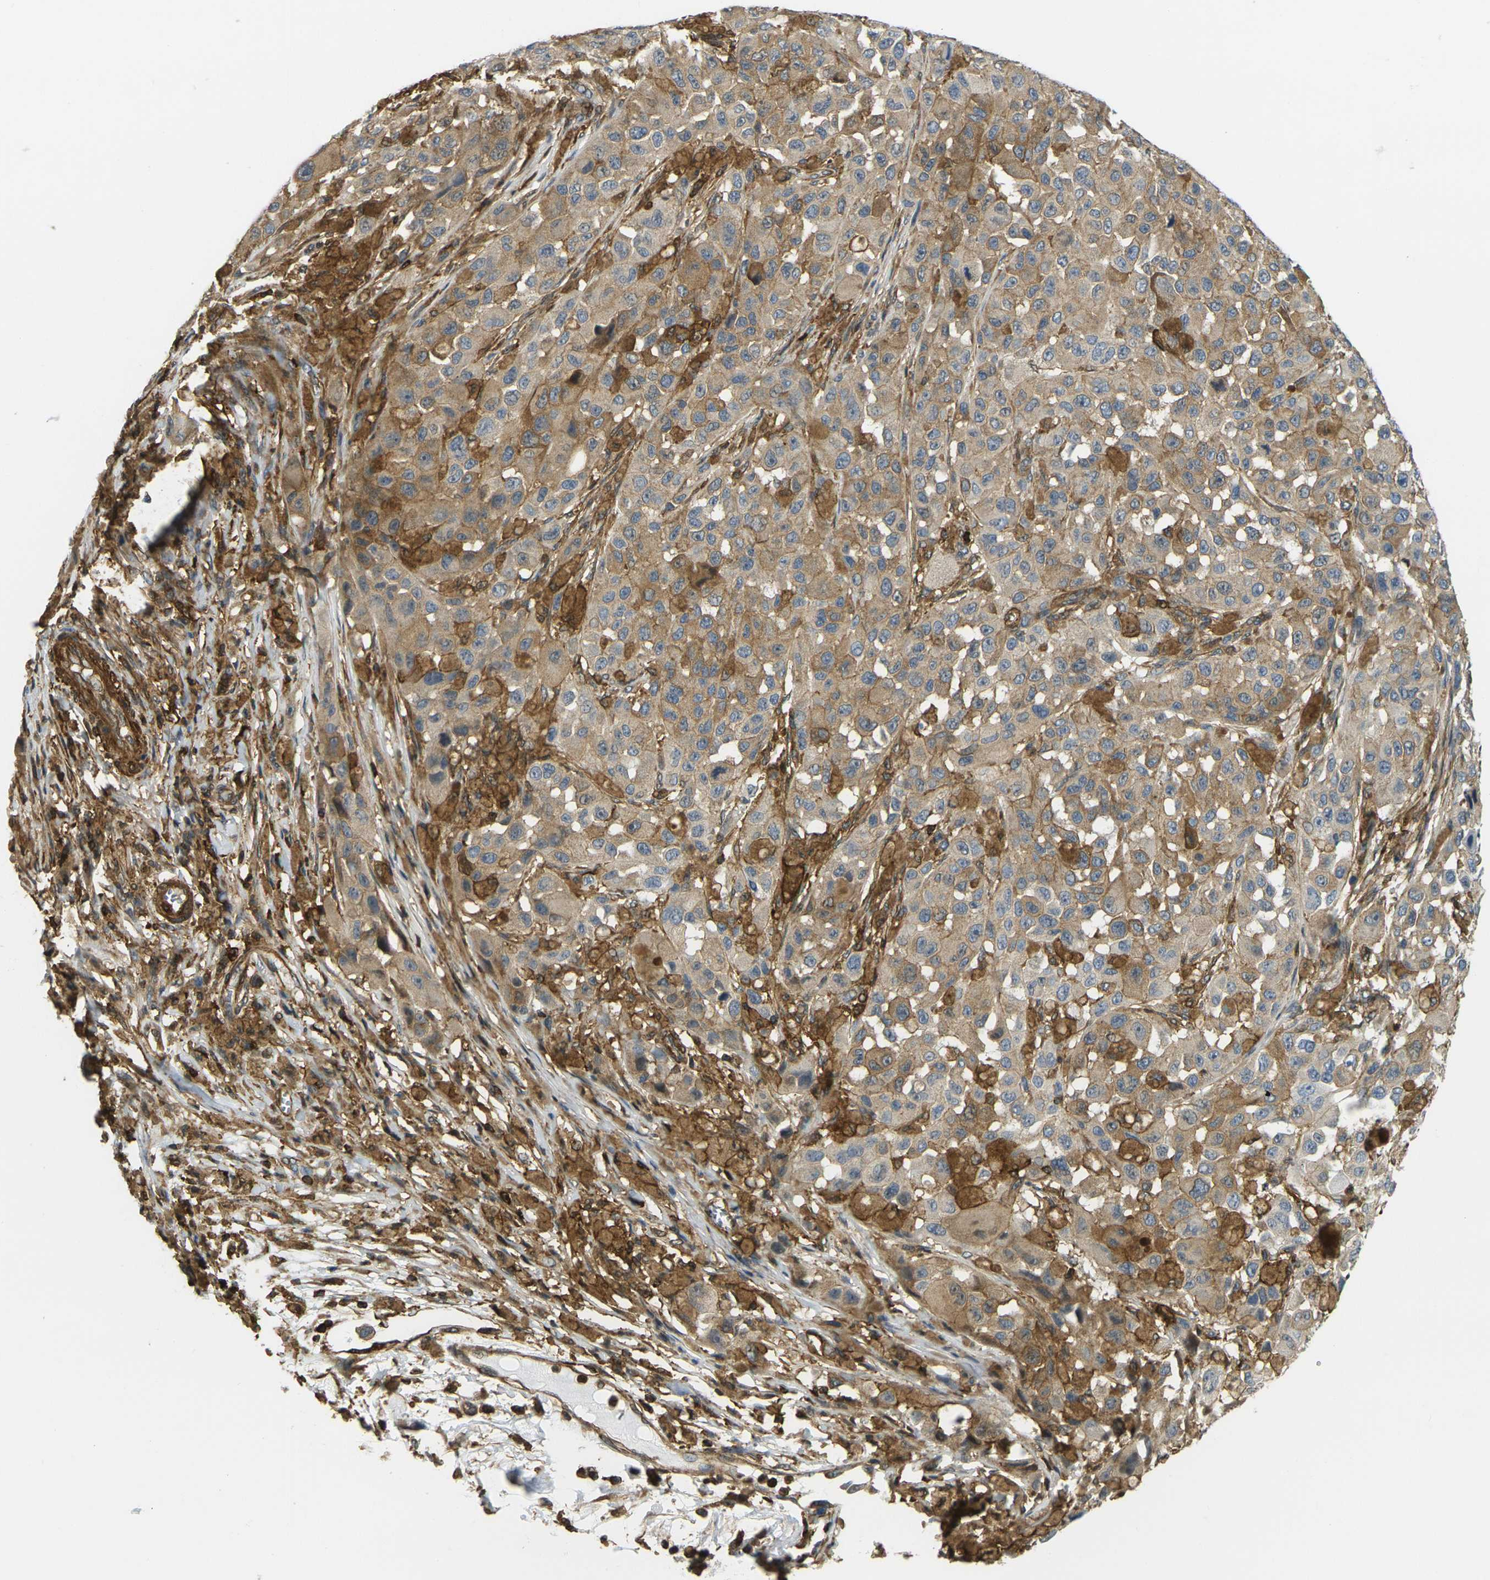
{"staining": {"intensity": "moderate", "quantity": ">75%", "location": "cytoplasmic/membranous"}, "tissue": "melanoma", "cell_type": "Tumor cells", "image_type": "cancer", "snomed": [{"axis": "morphology", "description": "Malignant melanoma, NOS"}, {"axis": "topography", "description": "Skin"}], "caption": "Immunohistochemical staining of melanoma displays medium levels of moderate cytoplasmic/membranous protein staining in approximately >75% of tumor cells.", "gene": "LASP1", "patient": {"sex": "female", "age": 46}}